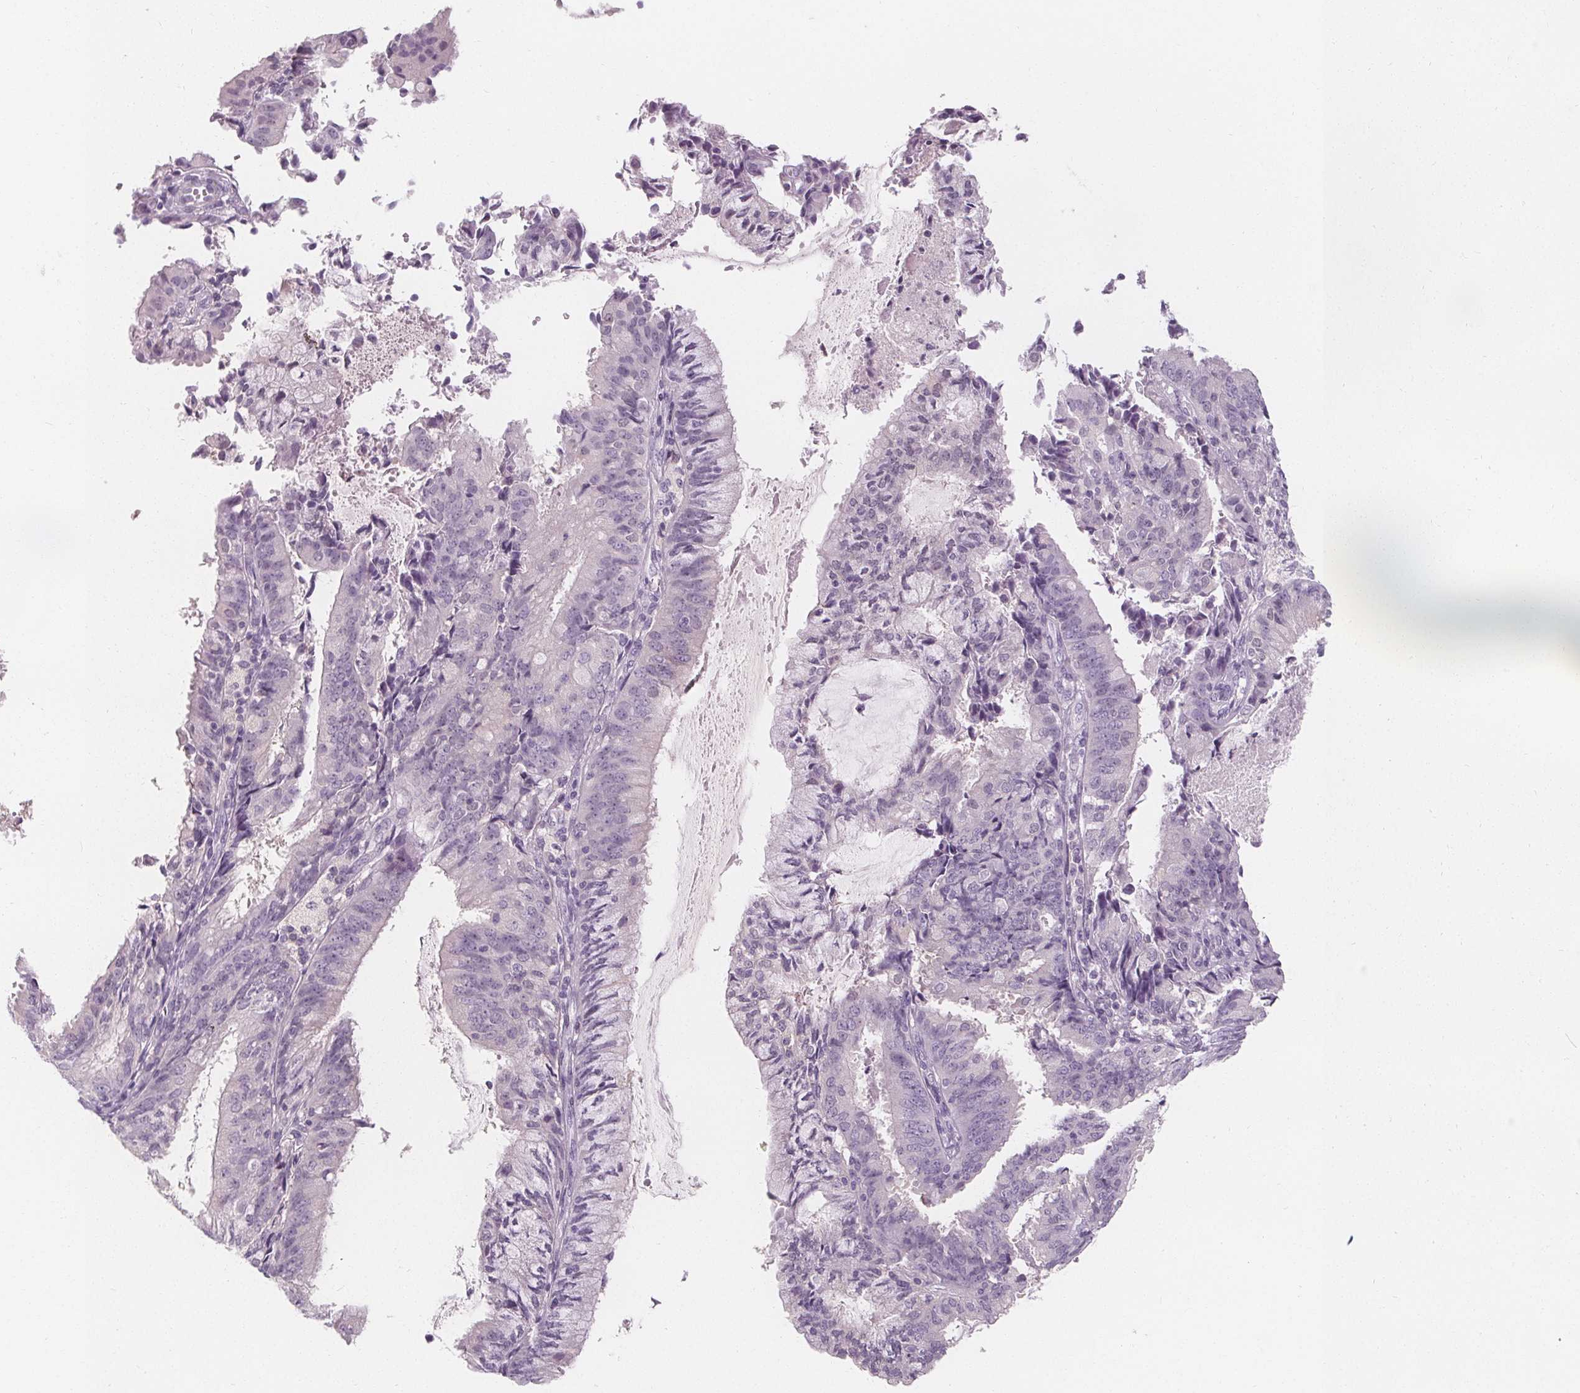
{"staining": {"intensity": "negative", "quantity": "none", "location": "none"}, "tissue": "endometrial cancer", "cell_type": "Tumor cells", "image_type": "cancer", "snomed": [{"axis": "morphology", "description": "Adenocarcinoma, NOS"}, {"axis": "topography", "description": "Endometrium"}], "caption": "Immunohistochemistry histopathology image of neoplastic tissue: adenocarcinoma (endometrial) stained with DAB (3,3'-diaminobenzidine) demonstrates no significant protein positivity in tumor cells. Nuclei are stained in blue.", "gene": "UGP2", "patient": {"sex": "female", "age": 57}}